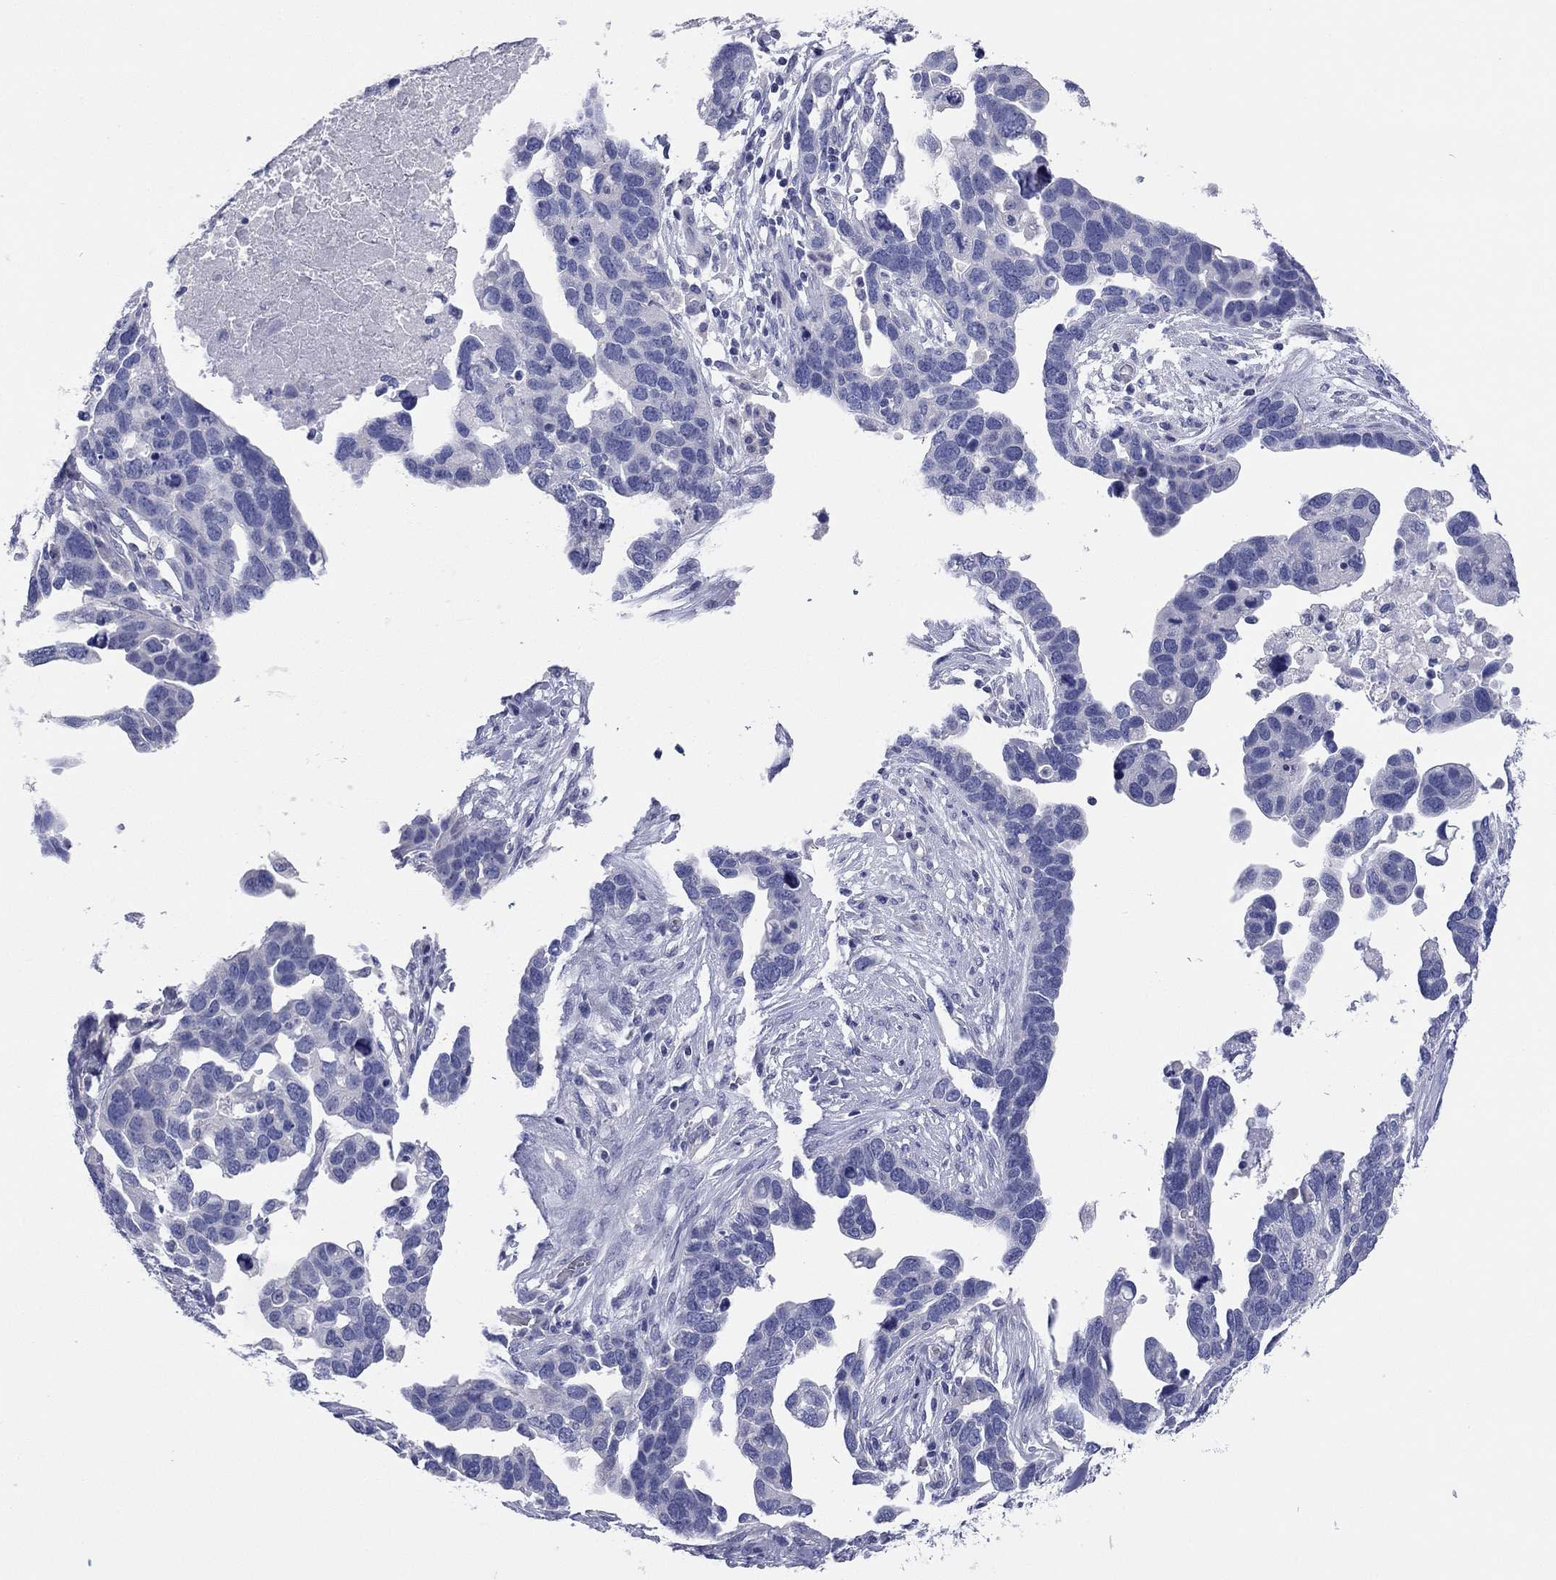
{"staining": {"intensity": "negative", "quantity": "none", "location": "none"}, "tissue": "ovarian cancer", "cell_type": "Tumor cells", "image_type": "cancer", "snomed": [{"axis": "morphology", "description": "Cystadenocarcinoma, serous, NOS"}, {"axis": "topography", "description": "Ovary"}], "caption": "Ovarian cancer was stained to show a protein in brown. There is no significant staining in tumor cells. Nuclei are stained in blue.", "gene": "TMEM221", "patient": {"sex": "female", "age": 54}}